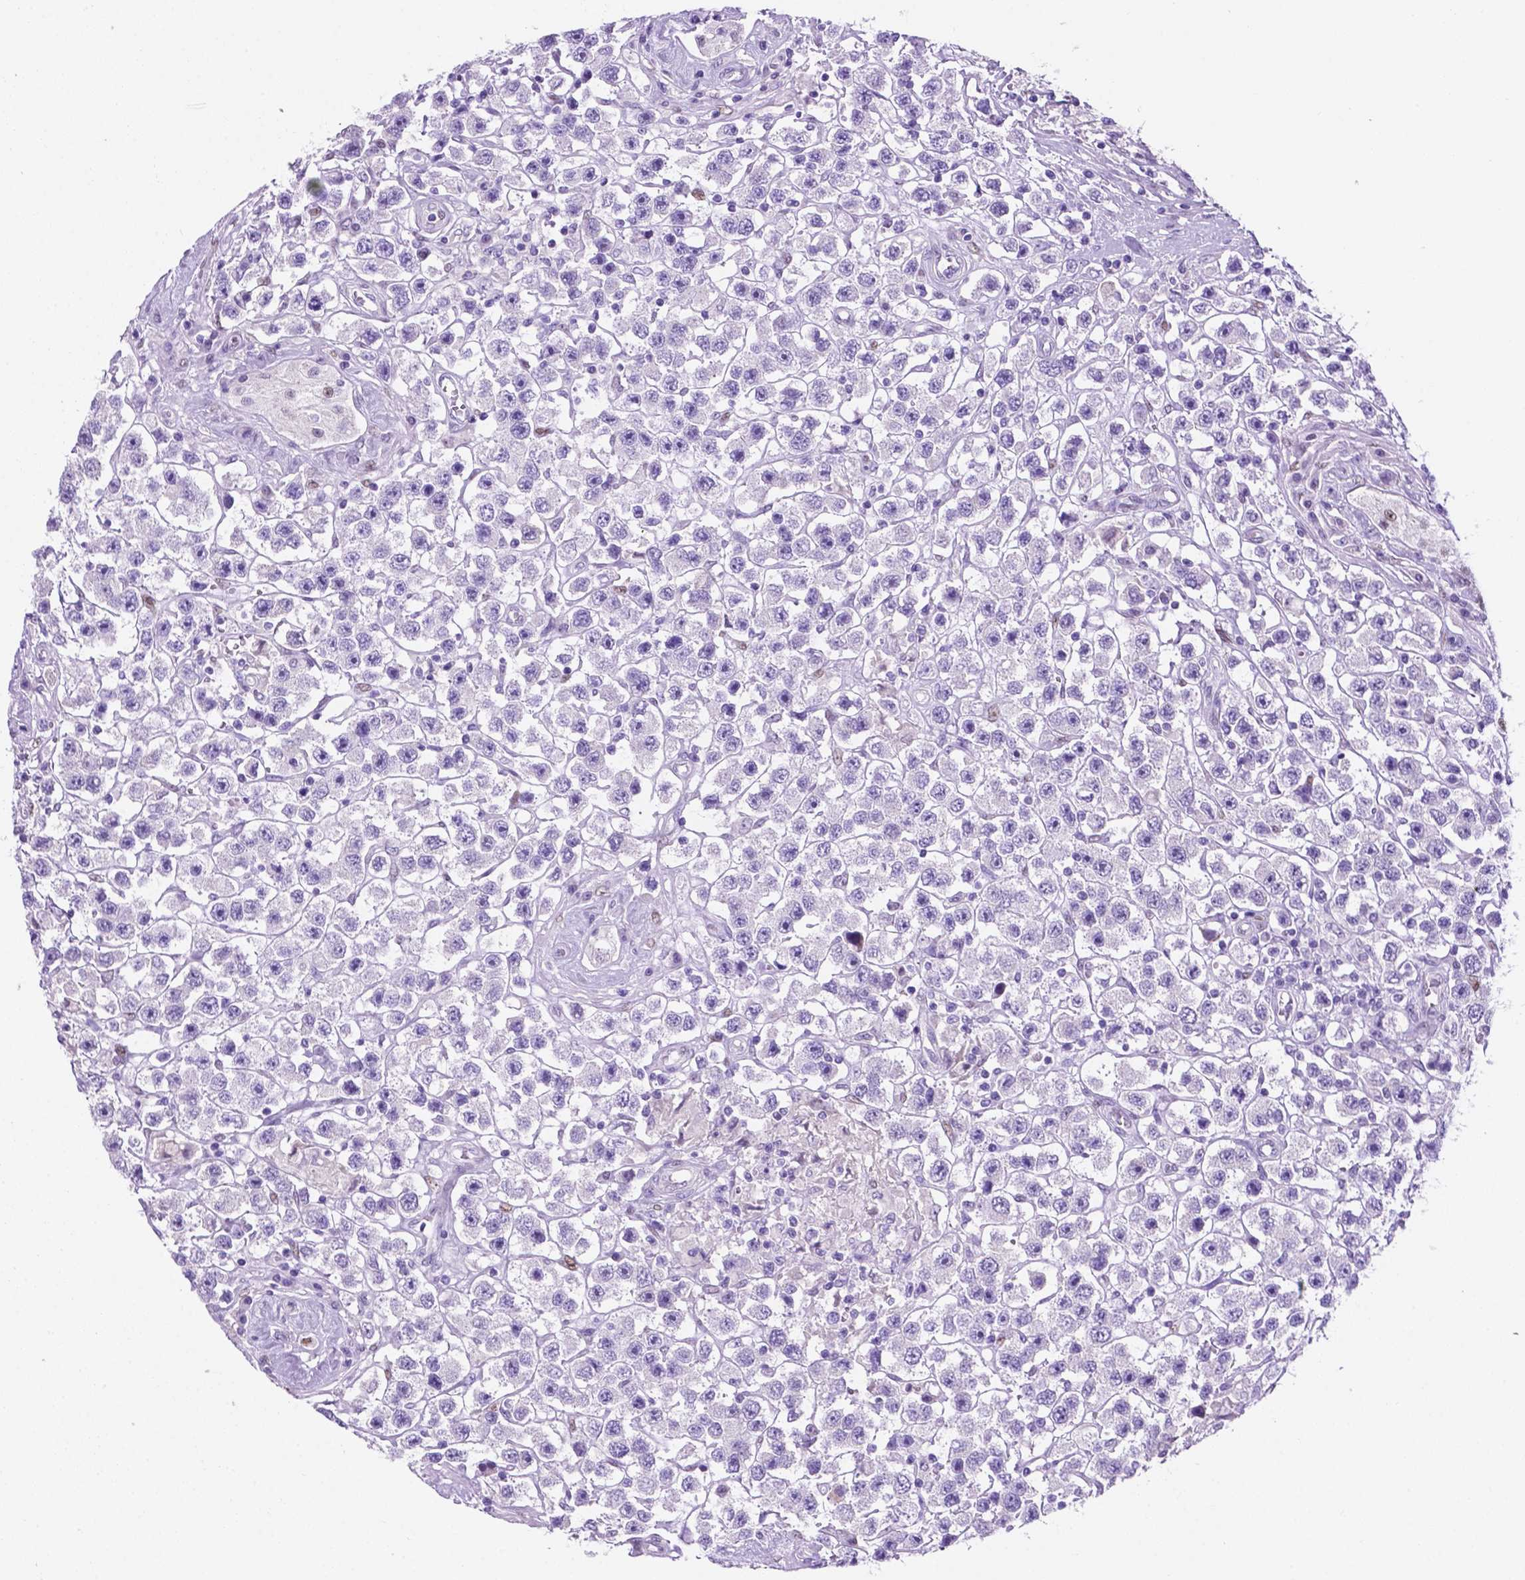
{"staining": {"intensity": "negative", "quantity": "none", "location": "none"}, "tissue": "testis cancer", "cell_type": "Tumor cells", "image_type": "cancer", "snomed": [{"axis": "morphology", "description": "Seminoma, NOS"}, {"axis": "topography", "description": "Testis"}], "caption": "This is a micrograph of immunohistochemistry (IHC) staining of testis cancer (seminoma), which shows no expression in tumor cells.", "gene": "TMEM210", "patient": {"sex": "male", "age": 45}}